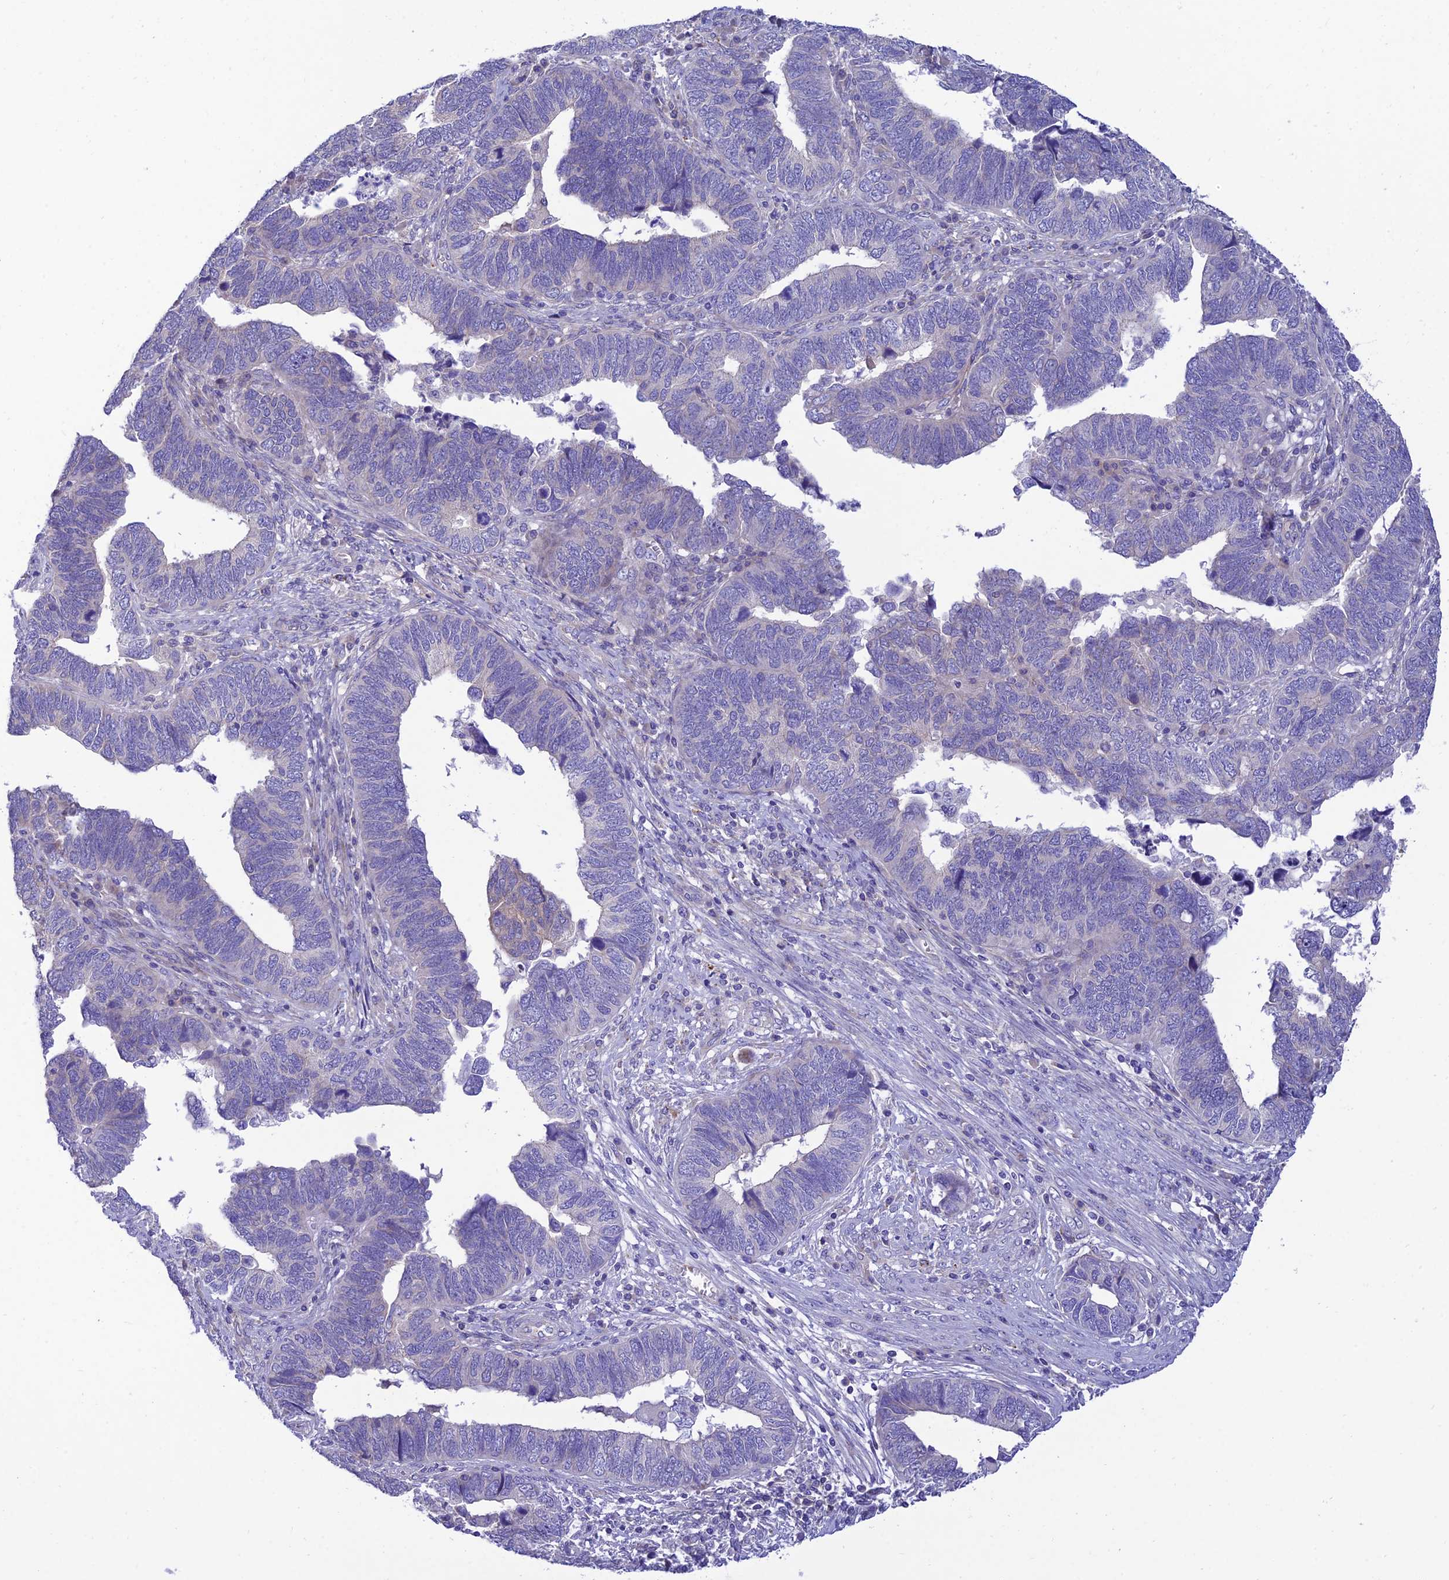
{"staining": {"intensity": "negative", "quantity": "none", "location": "none"}, "tissue": "endometrial cancer", "cell_type": "Tumor cells", "image_type": "cancer", "snomed": [{"axis": "morphology", "description": "Adenocarcinoma, NOS"}, {"axis": "topography", "description": "Endometrium"}], "caption": "This is an immunohistochemistry (IHC) image of human endometrial cancer (adenocarcinoma). There is no positivity in tumor cells.", "gene": "CCDC157", "patient": {"sex": "female", "age": 79}}